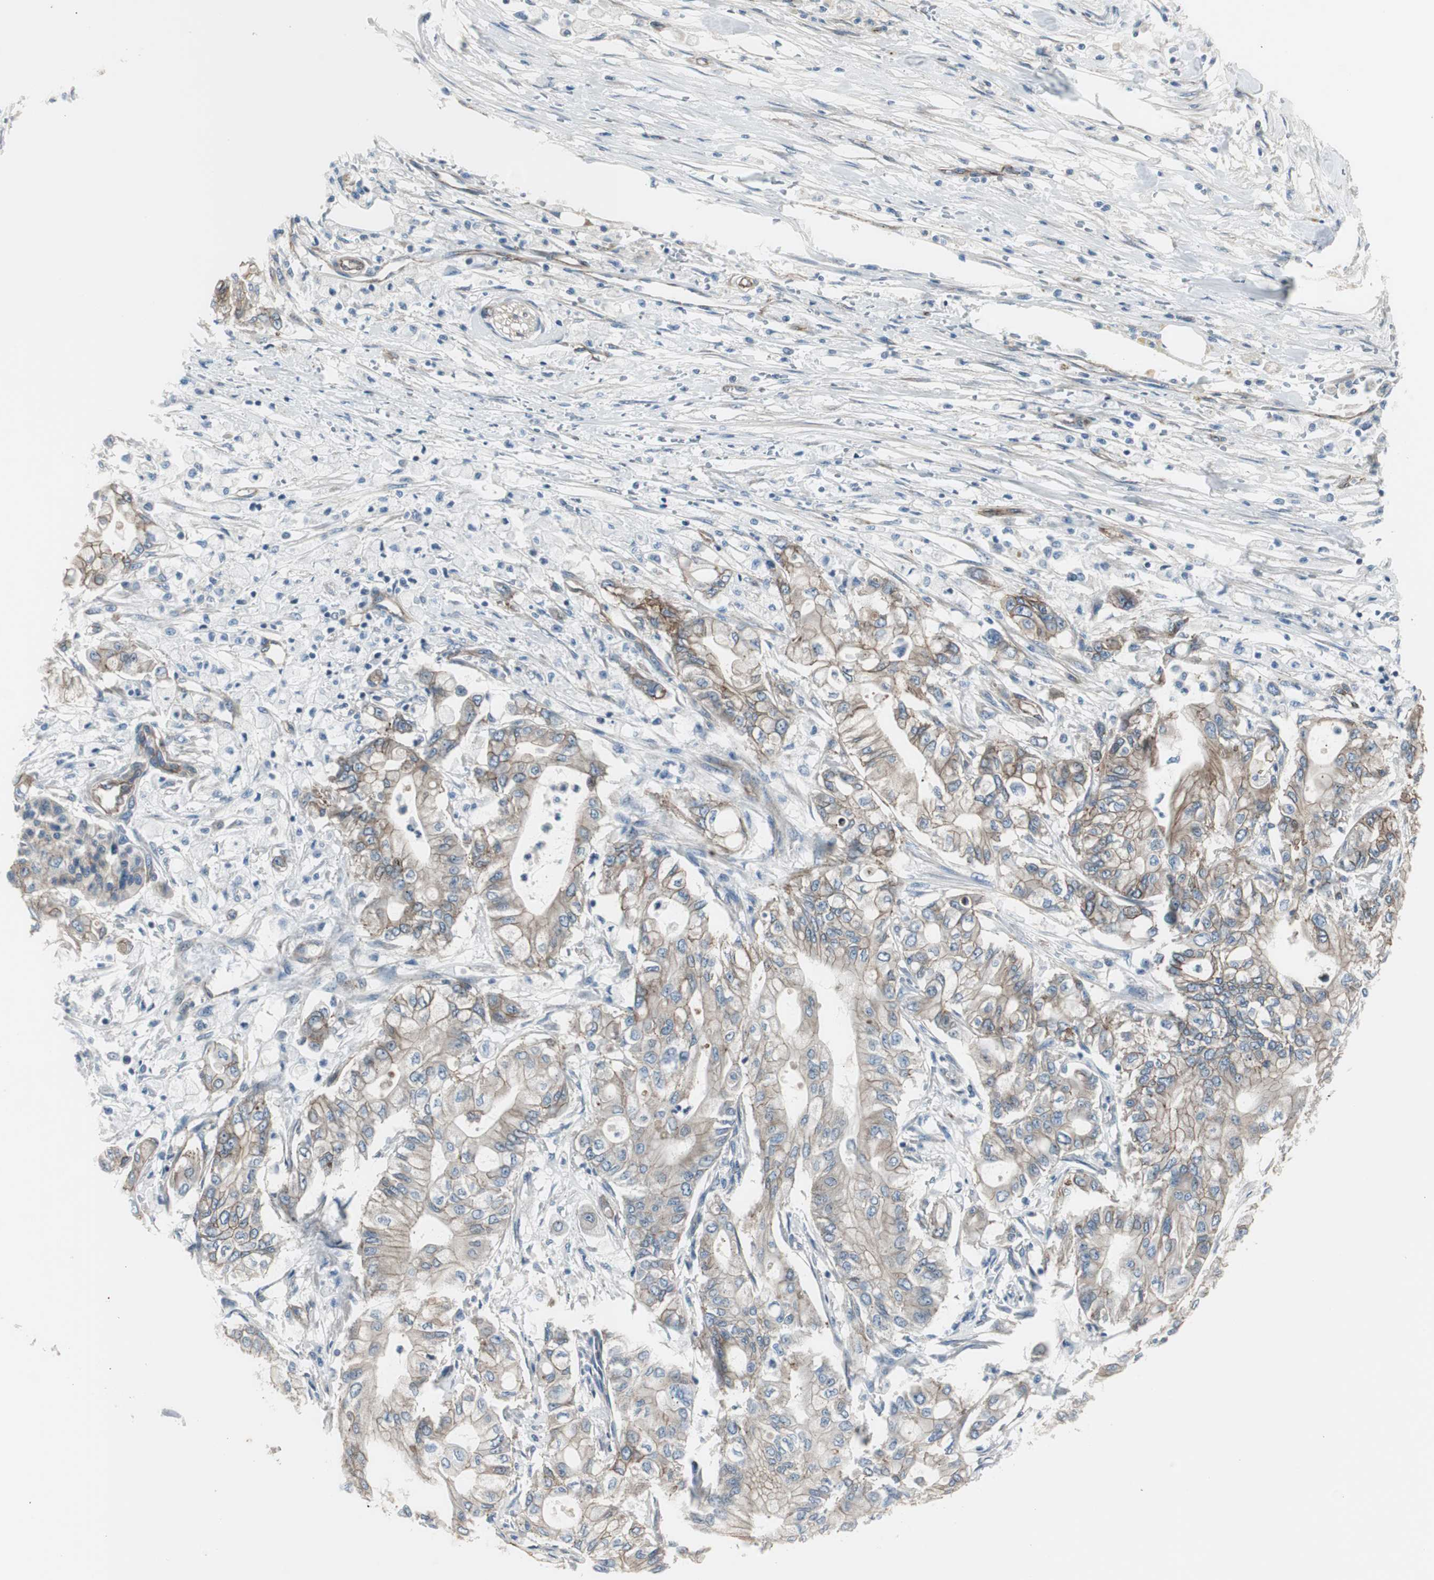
{"staining": {"intensity": "moderate", "quantity": ">75%", "location": "cytoplasmic/membranous"}, "tissue": "pancreatic cancer", "cell_type": "Tumor cells", "image_type": "cancer", "snomed": [{"axis": "morphology", "description": "Adenocarcinoma, NOS"}, {"axis": "topography", "description": "Pancreas"}], "caption": "The histopathology image reveals immunohistochemical staining of pancreatic adenocarcinoma. There is moderate cytoplasmic/membranous staining is identified in approximately >75% of tumor cells. Nuclei are stained in blue.", "gene": "STXBP4", "patient": {"sex": "male", "age": 70}}